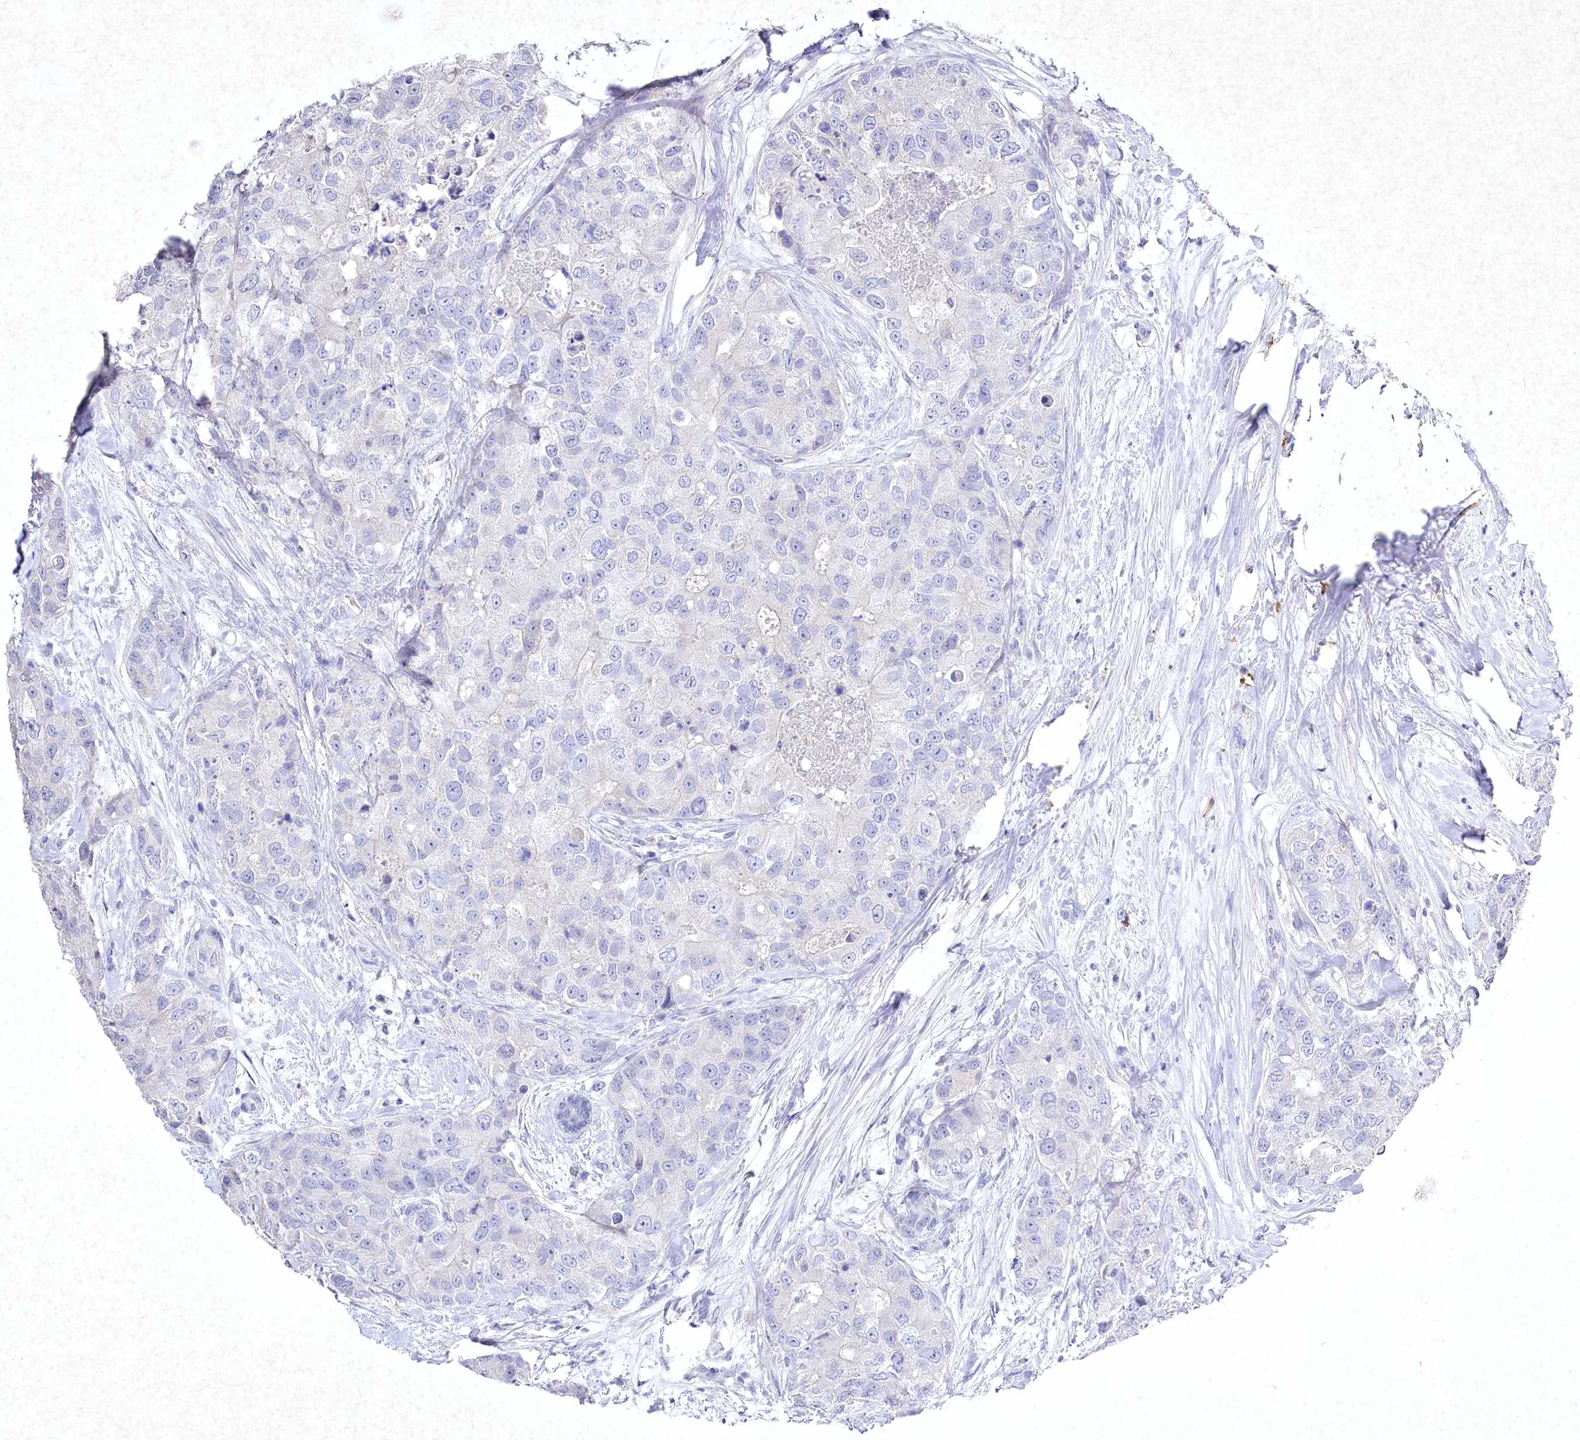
{"staining": {"intensity": "negative", "quantity": "none", "location": "none"}, "tissue": "breast cancer", "cell_type": "Tumor cells", "image_type": "cancer", "snomed": [{"axis": "morphology", "description": "Duct carcinoma"}, {"axis": "topography", "description": "Breast"}], "caption": "Image shows no significant protein positivity in tumor cells of breast cancer. (Brightfield microscopy of DAB immunohistochemistry at high magnification).", "gene": "CLEC4M", "patient": {"sex": "female", "age": 62}}